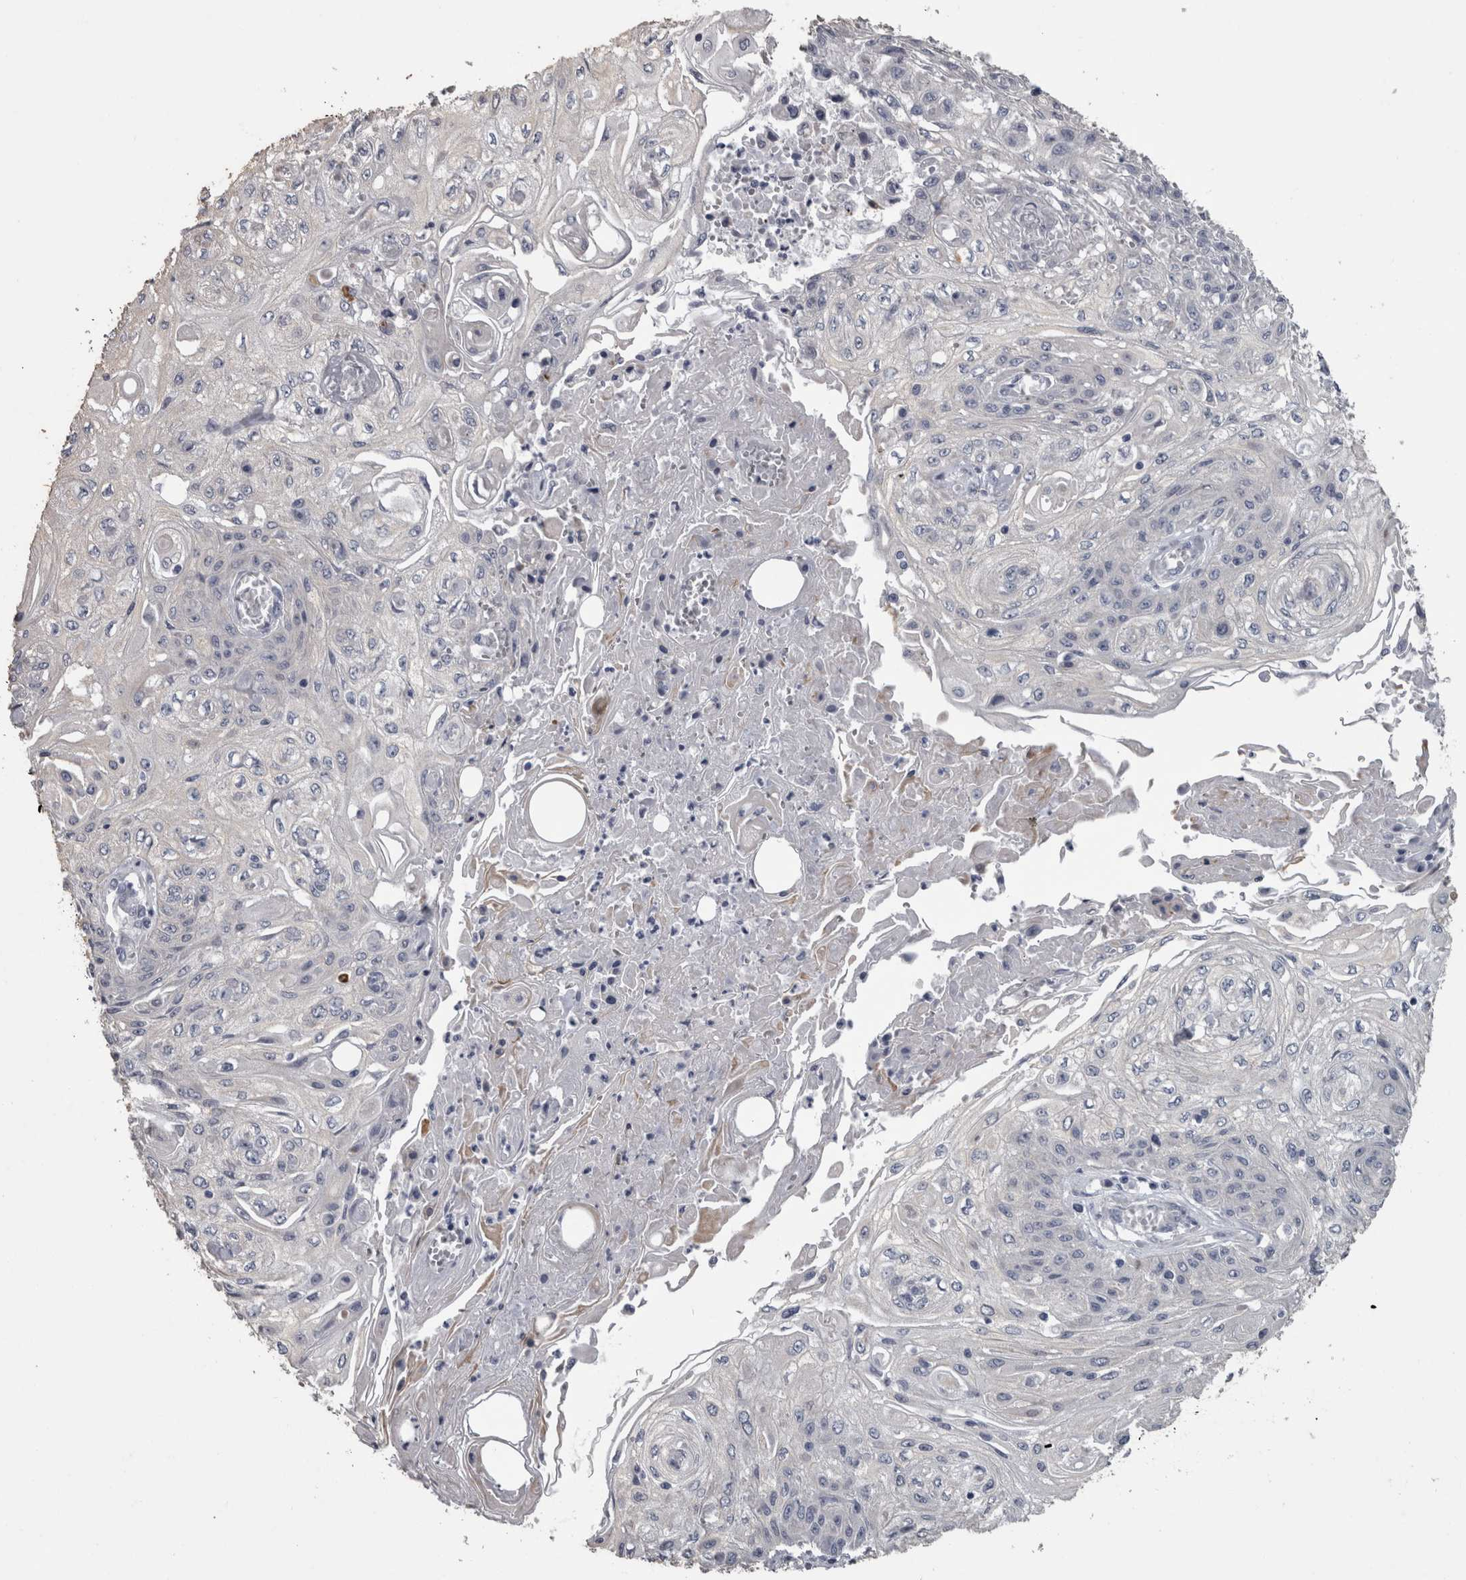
{"staining": {"intensity": "negative", "quantity": "none", "location": "none"}, "tissue": "skin cancer", "cell_type": "Tumor cells", "image_type": "cancer", "snomed": [{"axis": "morphology", "description": "Squamous cell carcinoma, NOS"}, {"axis": "morphology", "description": "Squamous cell carcinoma, metastatic, NOS"}, {"axis": "topography", "description": "Skin"}, {"axis": "topography", "description": "Lymph node"}], "caption": "The IHC photomicrograph has no significant staining in tumor cells of skin cancer (squamous cell carcinoma) tissue.", "gene": "EFEMP2", "patient": {"sex": "male", "age": 75}}